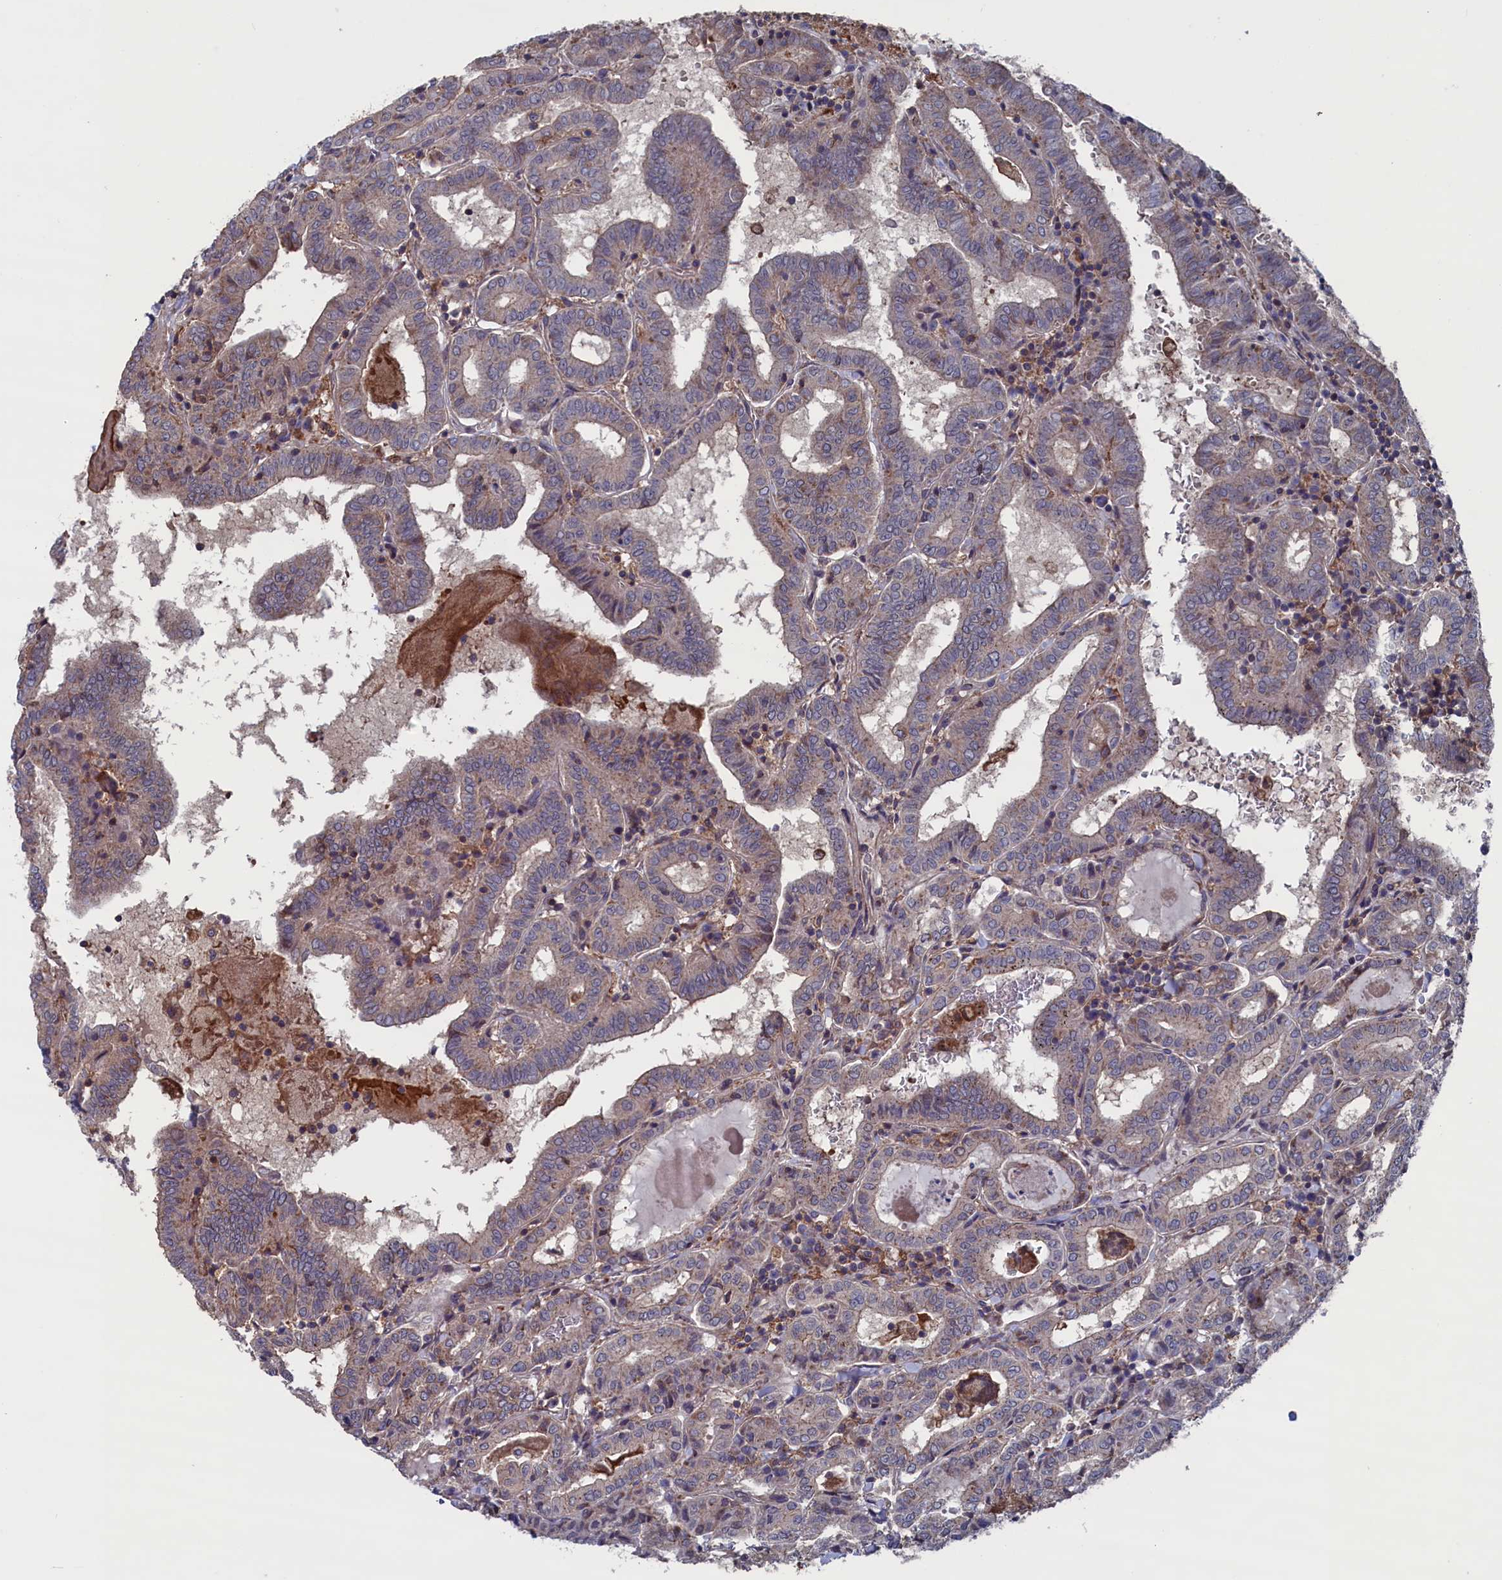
{"staining": {"intensity": "weak", "quantity": "25%-75%", "location": "cytoplasmic/membranous"}, "tissue": "thyroid cancer", "cell_type": "Tumor cells", "image_type": "cancer", "snomed": [{"axis": "morphology", "description": "Papillary adenocarcinoma, NOS"}, {"axis": "topography", "description": "Thyroid gland"}], "caption": "This is a photomicrograph of immunohistochemistry (IHC) staining of thyroid papillary adenocarcinoma, which shows weak expression in the cytoplasmic/membranous of tumor cells.", "gene": "SPATA13", "patient": {"sex": "female", "age": 72}}